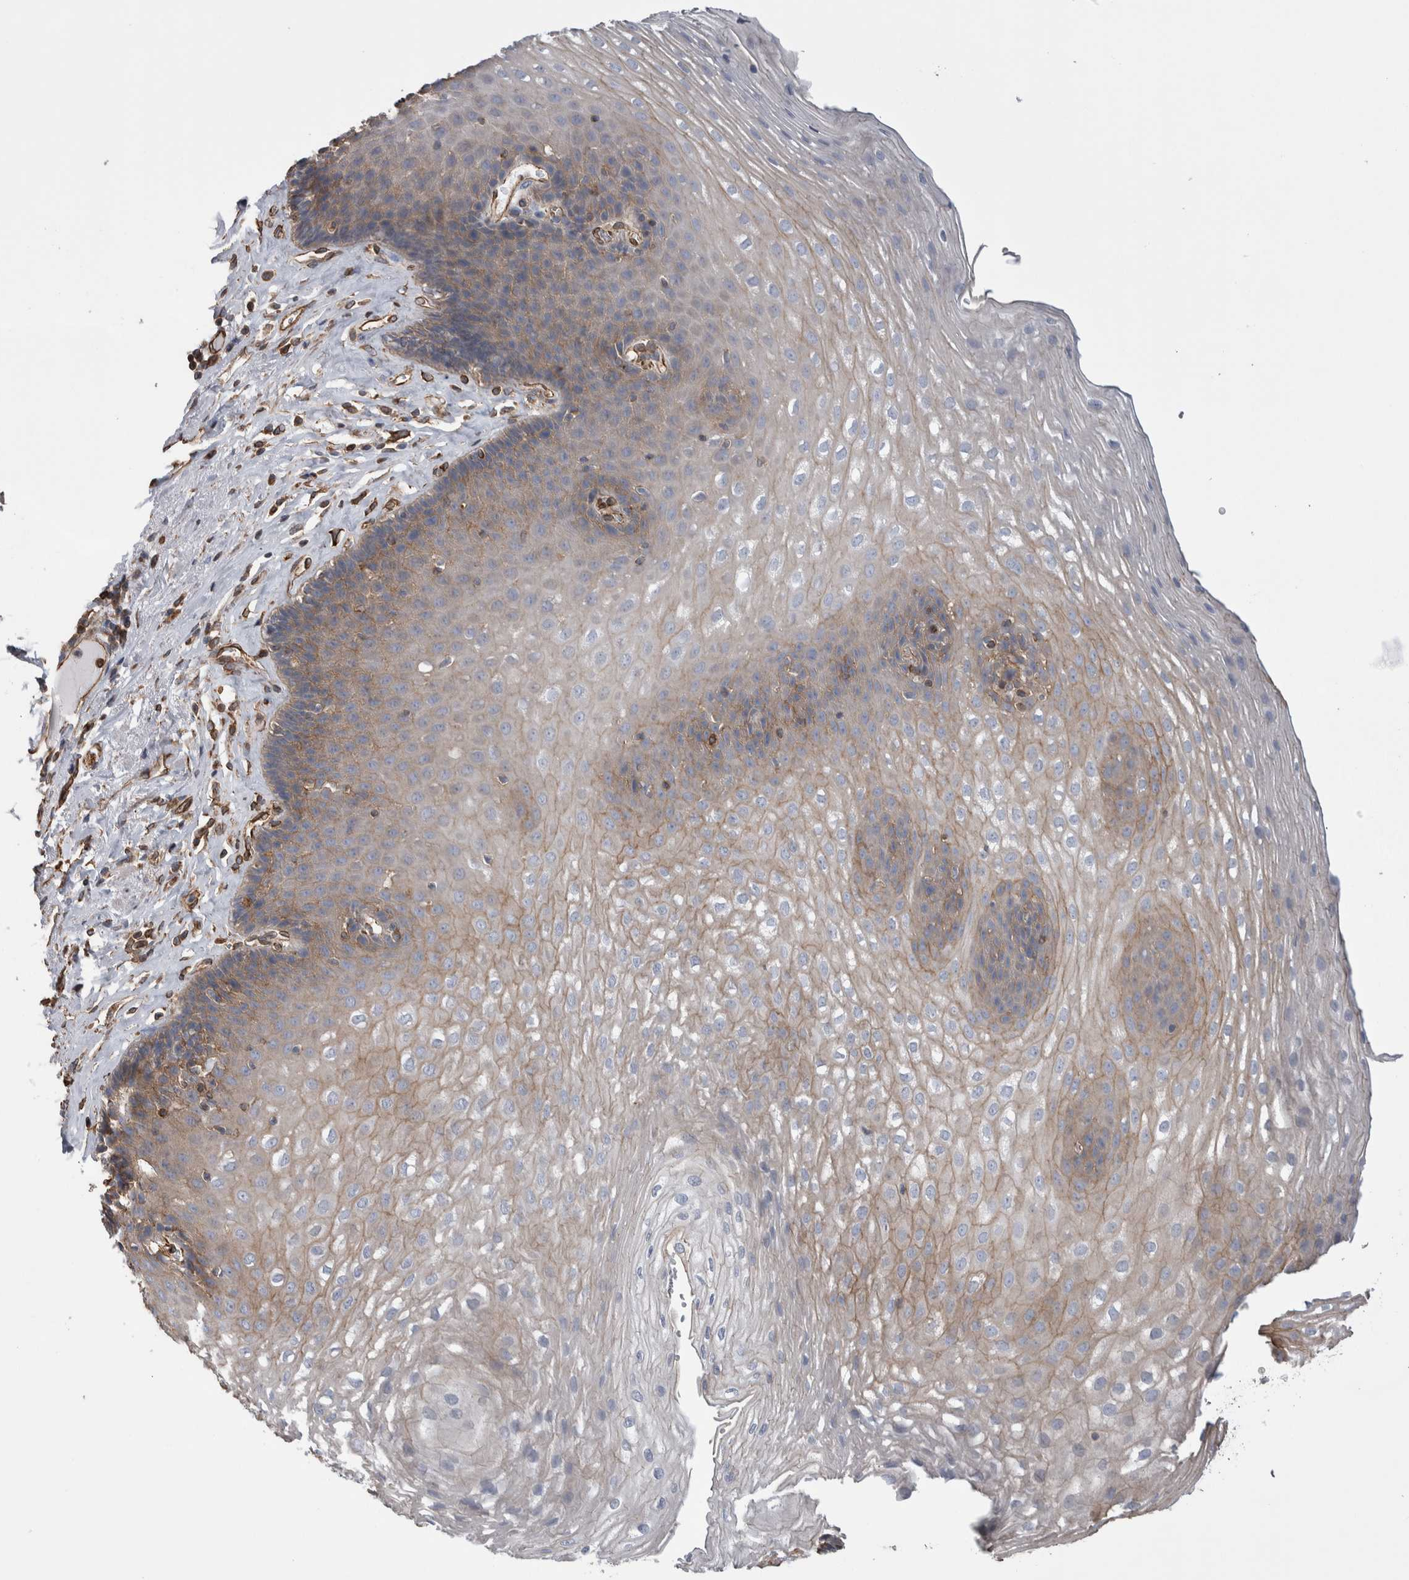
{"staining": {"intensity": "moderate", "quantity": "<25%", "location": "cytoplasmic/membranous"}, "tissue": "esophagus", "cell_type": "Squamous epithelial cells", "image_type": "normal", "snomed": [{"axis": "morphology", "description": "Normal tissue, NOS"}, {"axis": "topography", "description": "Esophagus"}], "caption": "Squamous epithelial cells reveal moderate cytoplasmic/membranous positivity in approximately <25% of cells in unremarkable esophagus. (DAB = brown stain, brightfield microscopy at high magnification).", "gene": "KIF12", "patient": {"sex": "female", "age": 66}}